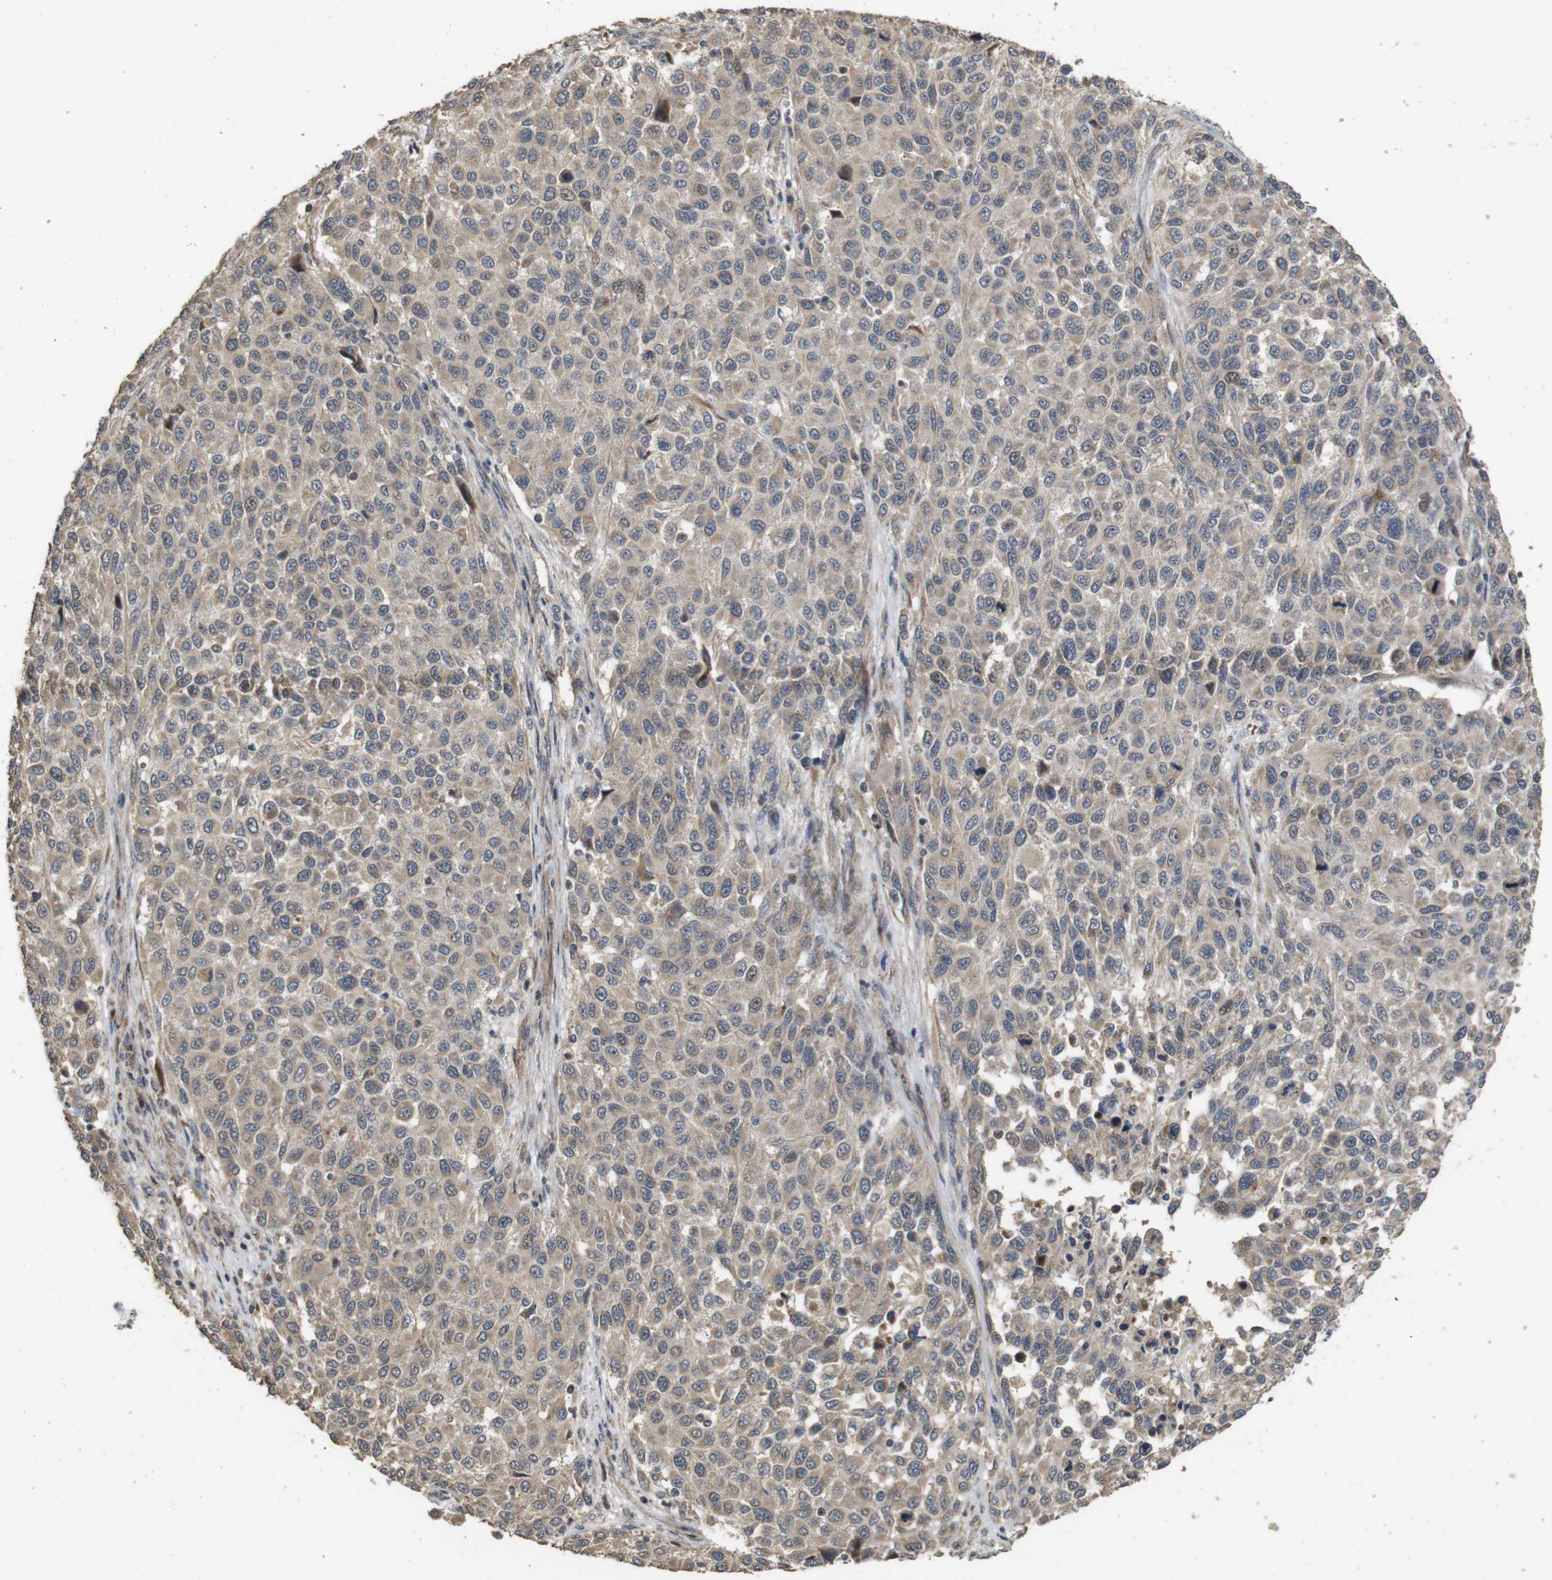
{"staining": {"intensity": "weak", "quantity": ">75%", "location": "cytoplasmic/membranous,nuclear"}, "tissue": "melanoma", "cell_type": "Tumor cells", "image_type": "cancer", "snomed": [{"axis": "morphology", "description": "Malignant melanoma, Metastatic site"}, {"axis": "topography", "description": "Lymph node"}], "caption": "Brown immunohistochemical staining in human melanoma exhibits weak cytoplasmic/membranous and nuclear staining in approximately >75% of tumor cells. Nuclei are stained in blue.", "gene": "PCDHB10", "patient": {"sex": "male", "age": 61}}